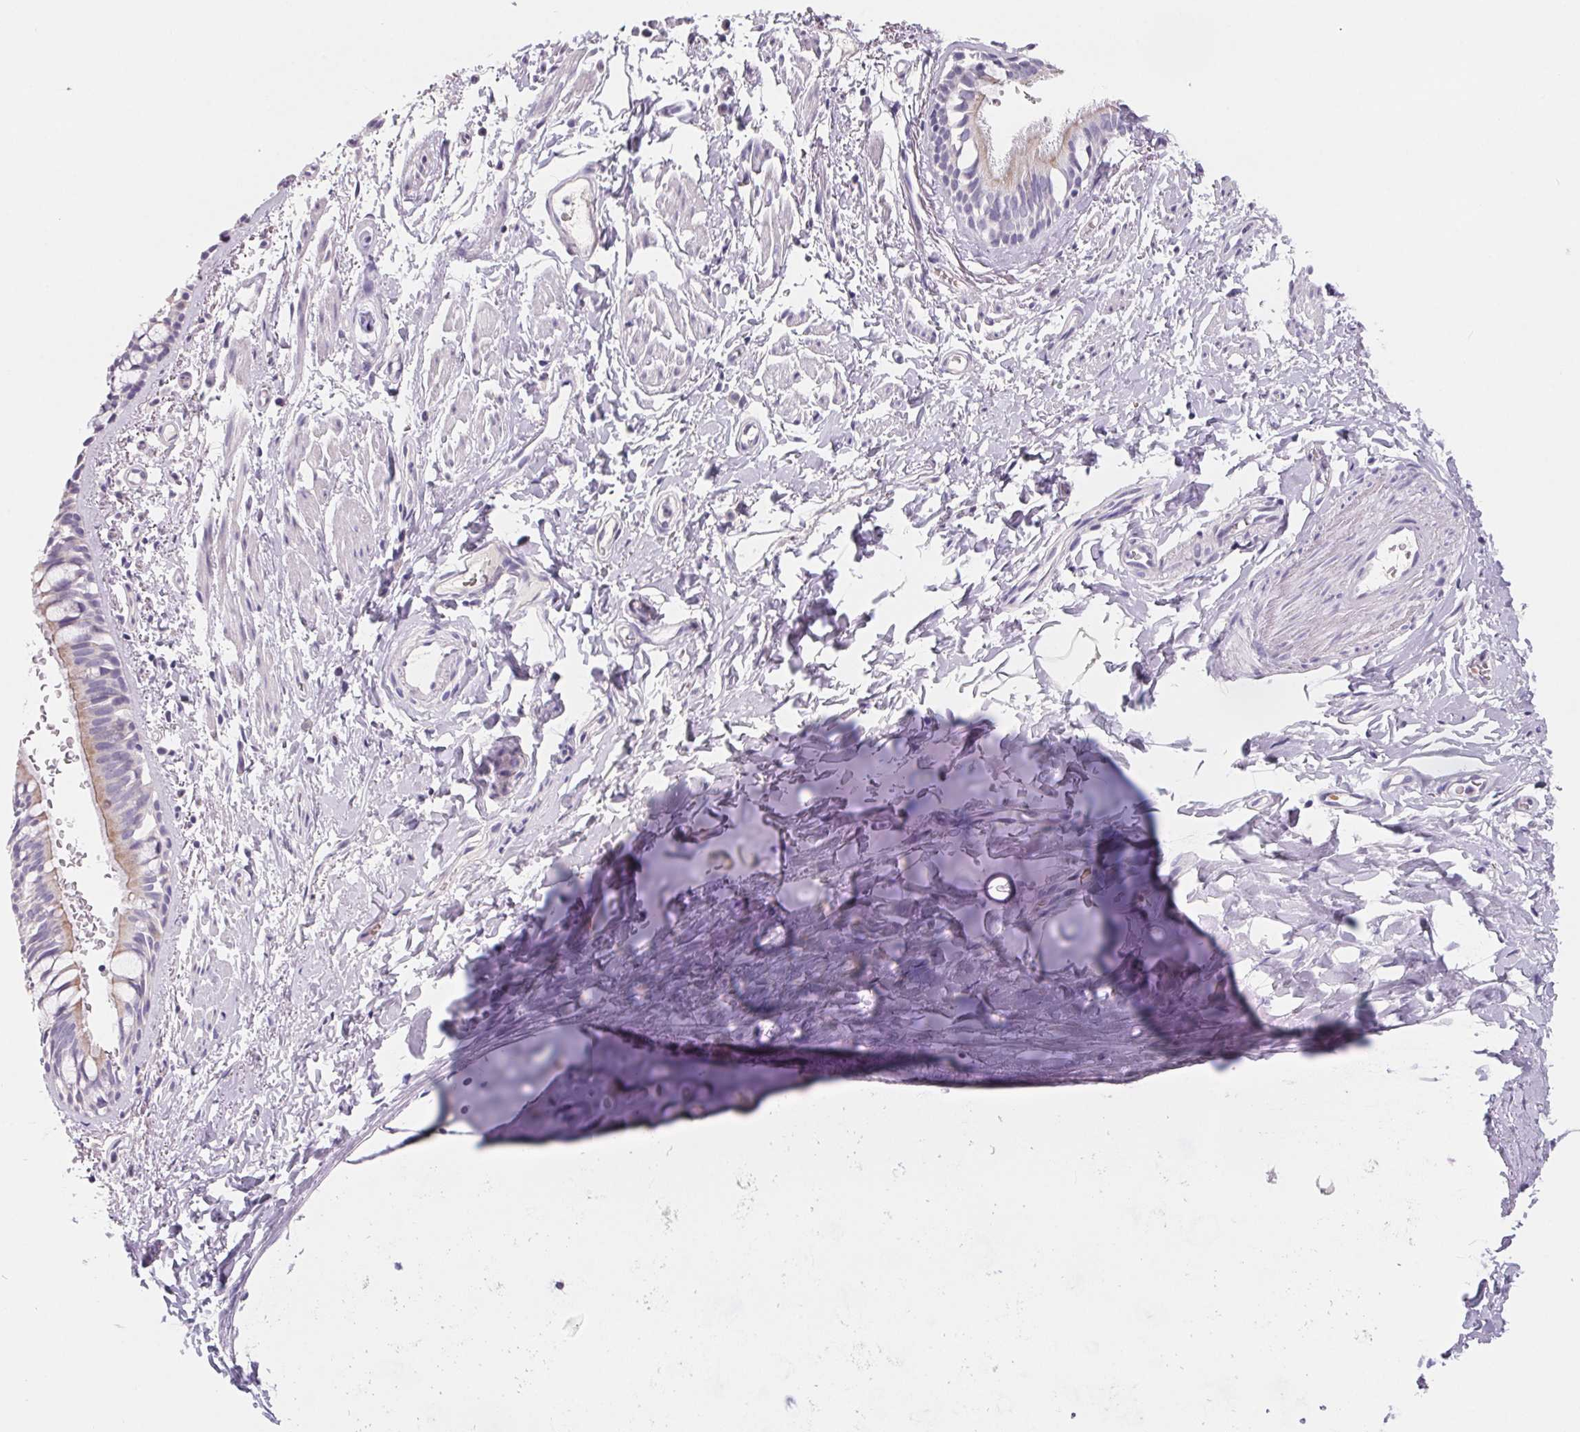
{"staining": {"intensity": "weak", "quantity": "25%-75%", "location": "cytoplasmic/membranous"}, "tissue": "bronchus", "cell_type": "Respiratory epithelial cells", "image_type": "normal", "snomed": [{"axis": "morphology", "description": "Normal tissue, NOS"}, {"axis": "topography", "description": "Lymph node"}, {"axis": "topography", "description": "Cartilage tissue"}, {"axis": "topography", "description": "Bronchus"}], "caption": "Respiratory epithelial cells exhibit low levels of weak cytoplasmic/membranous expression in approximately 25%-75% of cells in normal human bronchus. Nuclei are stained in blue.", "gene": "FDX1", "patient": {"sex": "female", "age": 70}}